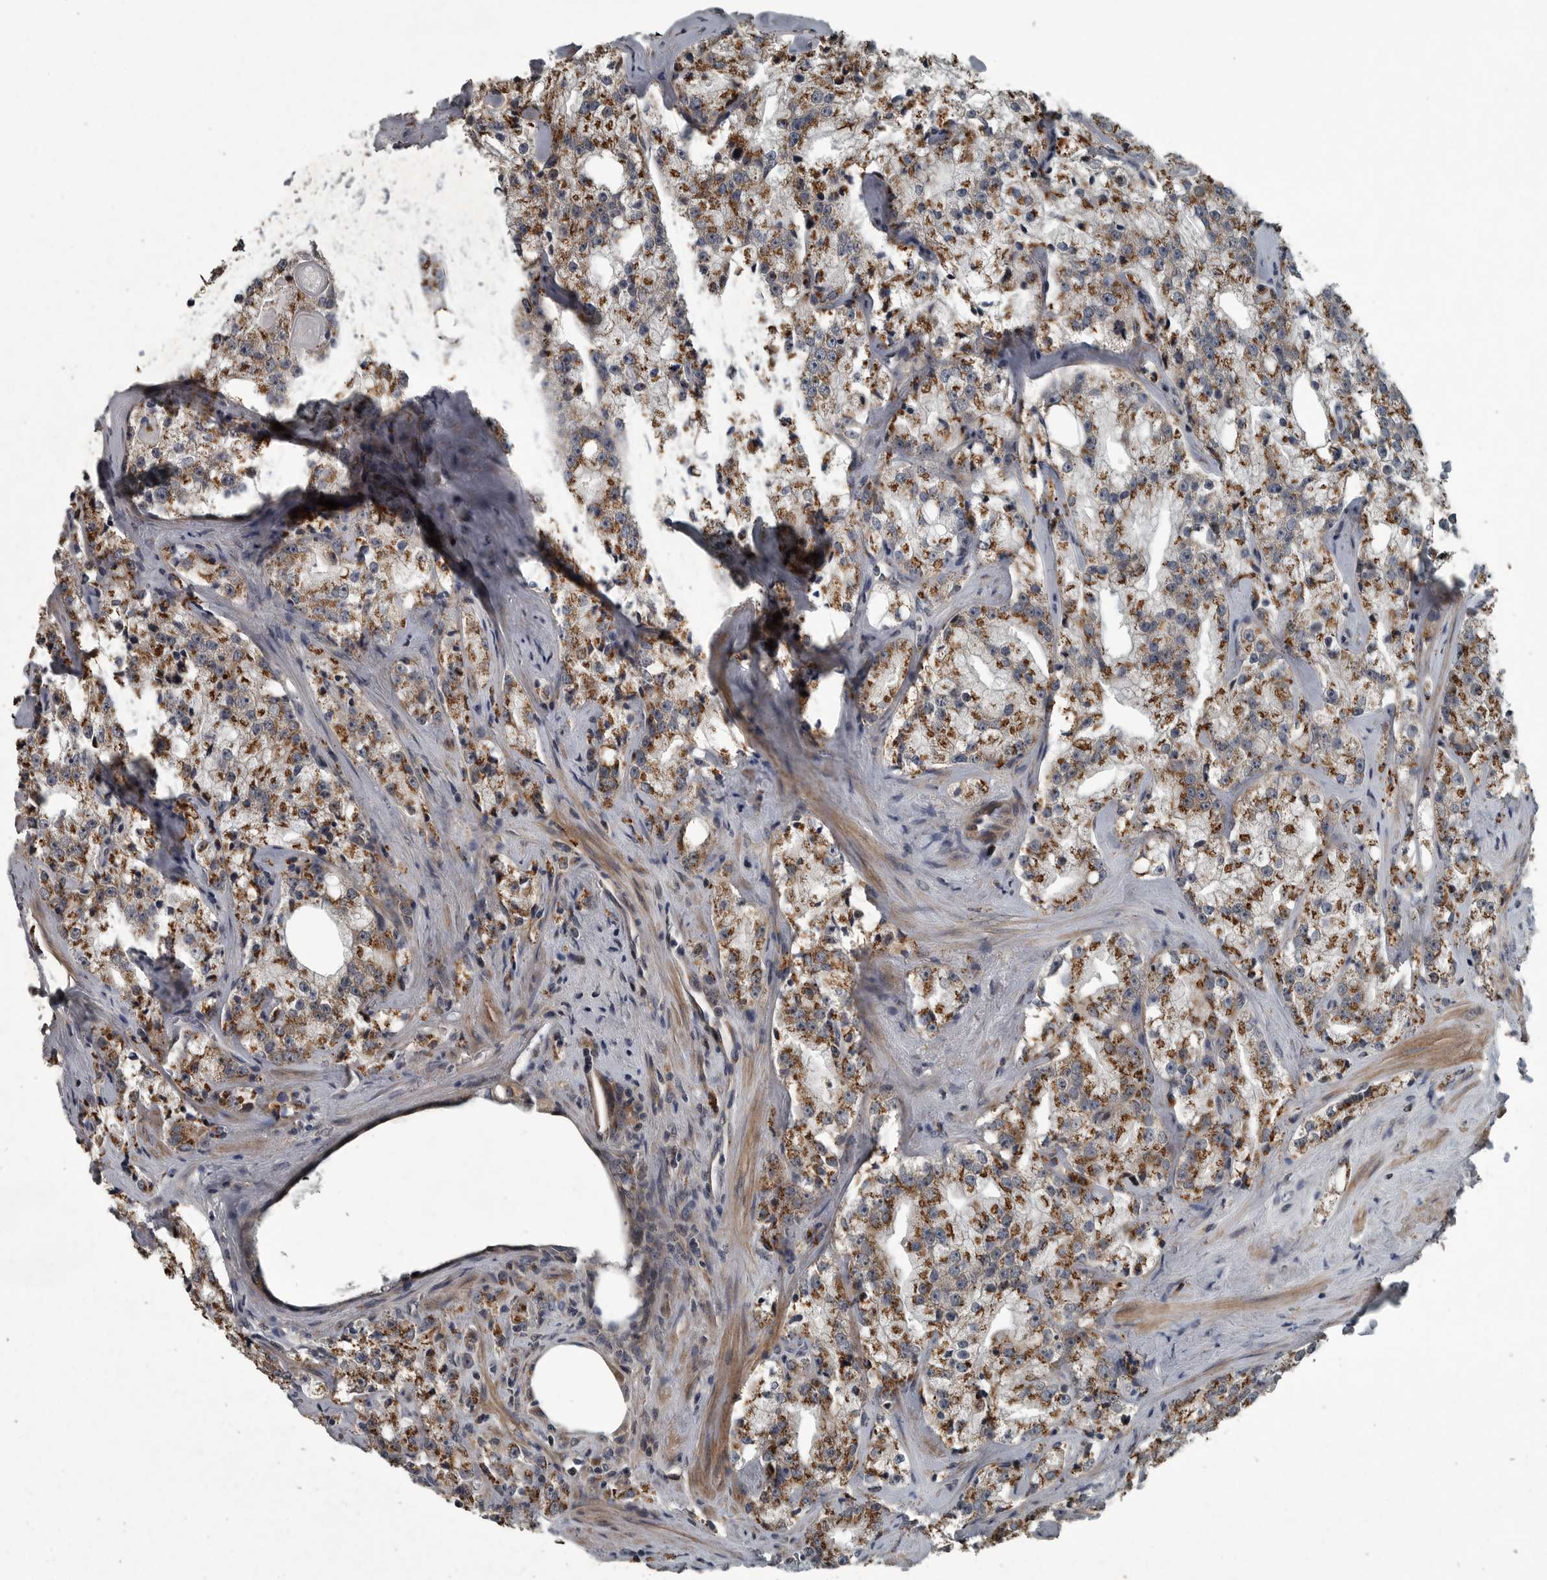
{"staining": {"intensity": "moderate", "quantity": ">75%", "location": "cytoplasmic/membranous"}, "tissue": "prostate cancer", "cell_type": "Tumor cells", "image_type": "cancer", "snomed": [{"axis": "morphology", "description": "Adenocarcinoma, High grade"}, {"axis": "topography", "description": "Prostate"}], "caption": "Brown immunohistochemical staining in human prostate high-grade adenocarcinoma reveals moderate cytoplasmic/membranous staining in about >75% of tumor cells.", "gene": "ZNF345", "patient": {"sex": "male", "age": 64}}